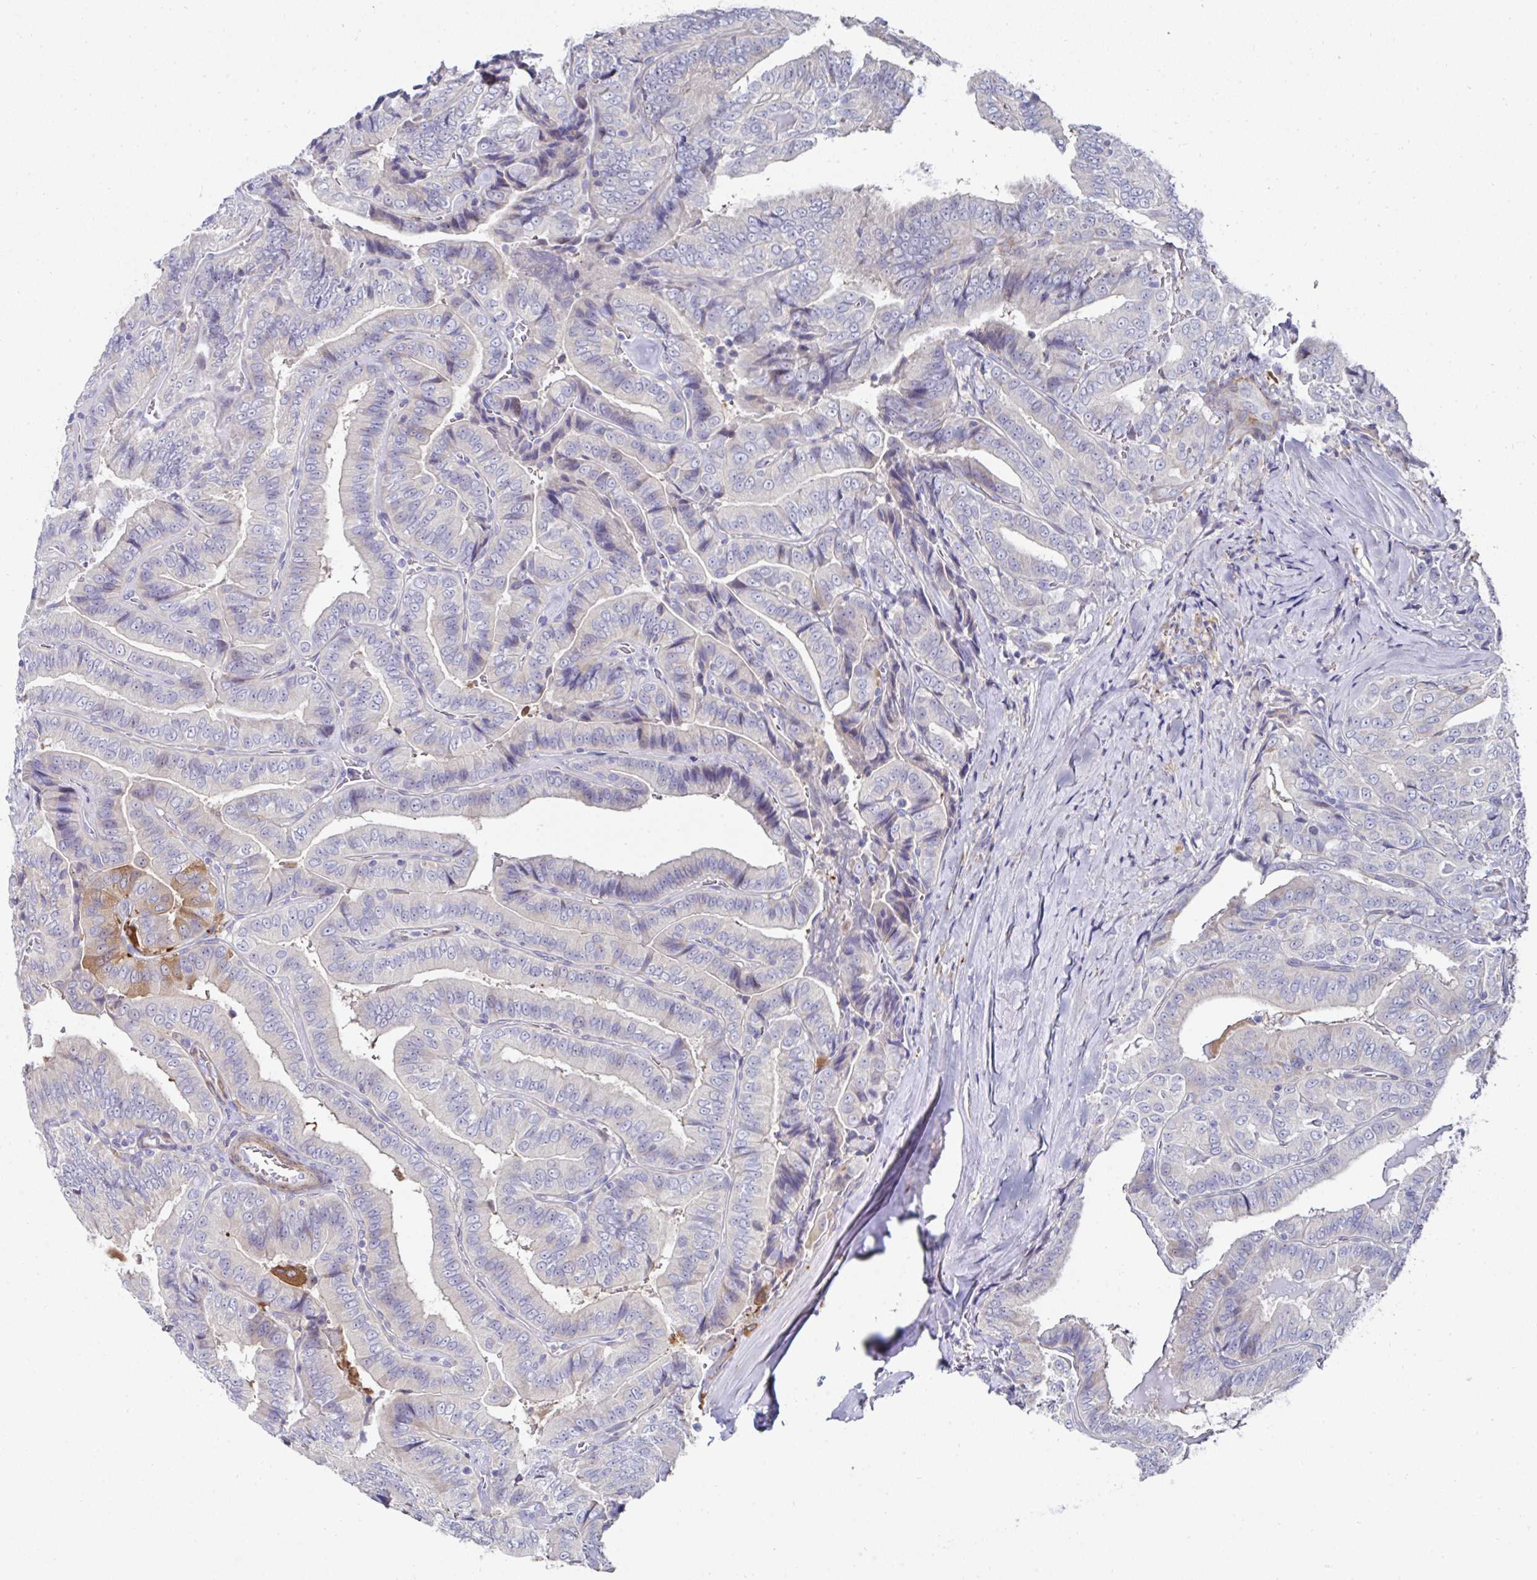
{"staining": {"intensity": "moderate", "quantity": "<25%", "location": "cytoplasmic/membranous"}, "tissue": "thyroid cancer", "cell_type": "Tumor cells", "image_type": "cancer", "snomed": [{"axis": "morphology", "description": "Papillary adenocarcinoma, NOS"}, {"axis": "topography", "description": "Thyroid gland"}], "caption": "Human thyroid cancer stained with a brown dye demonstrates moderate cytoplasmic/membranous positive staining in approximately <25% of tumor cells.", "gene": "FBXL13", "patient": {"sex": "male", "age": 61}}